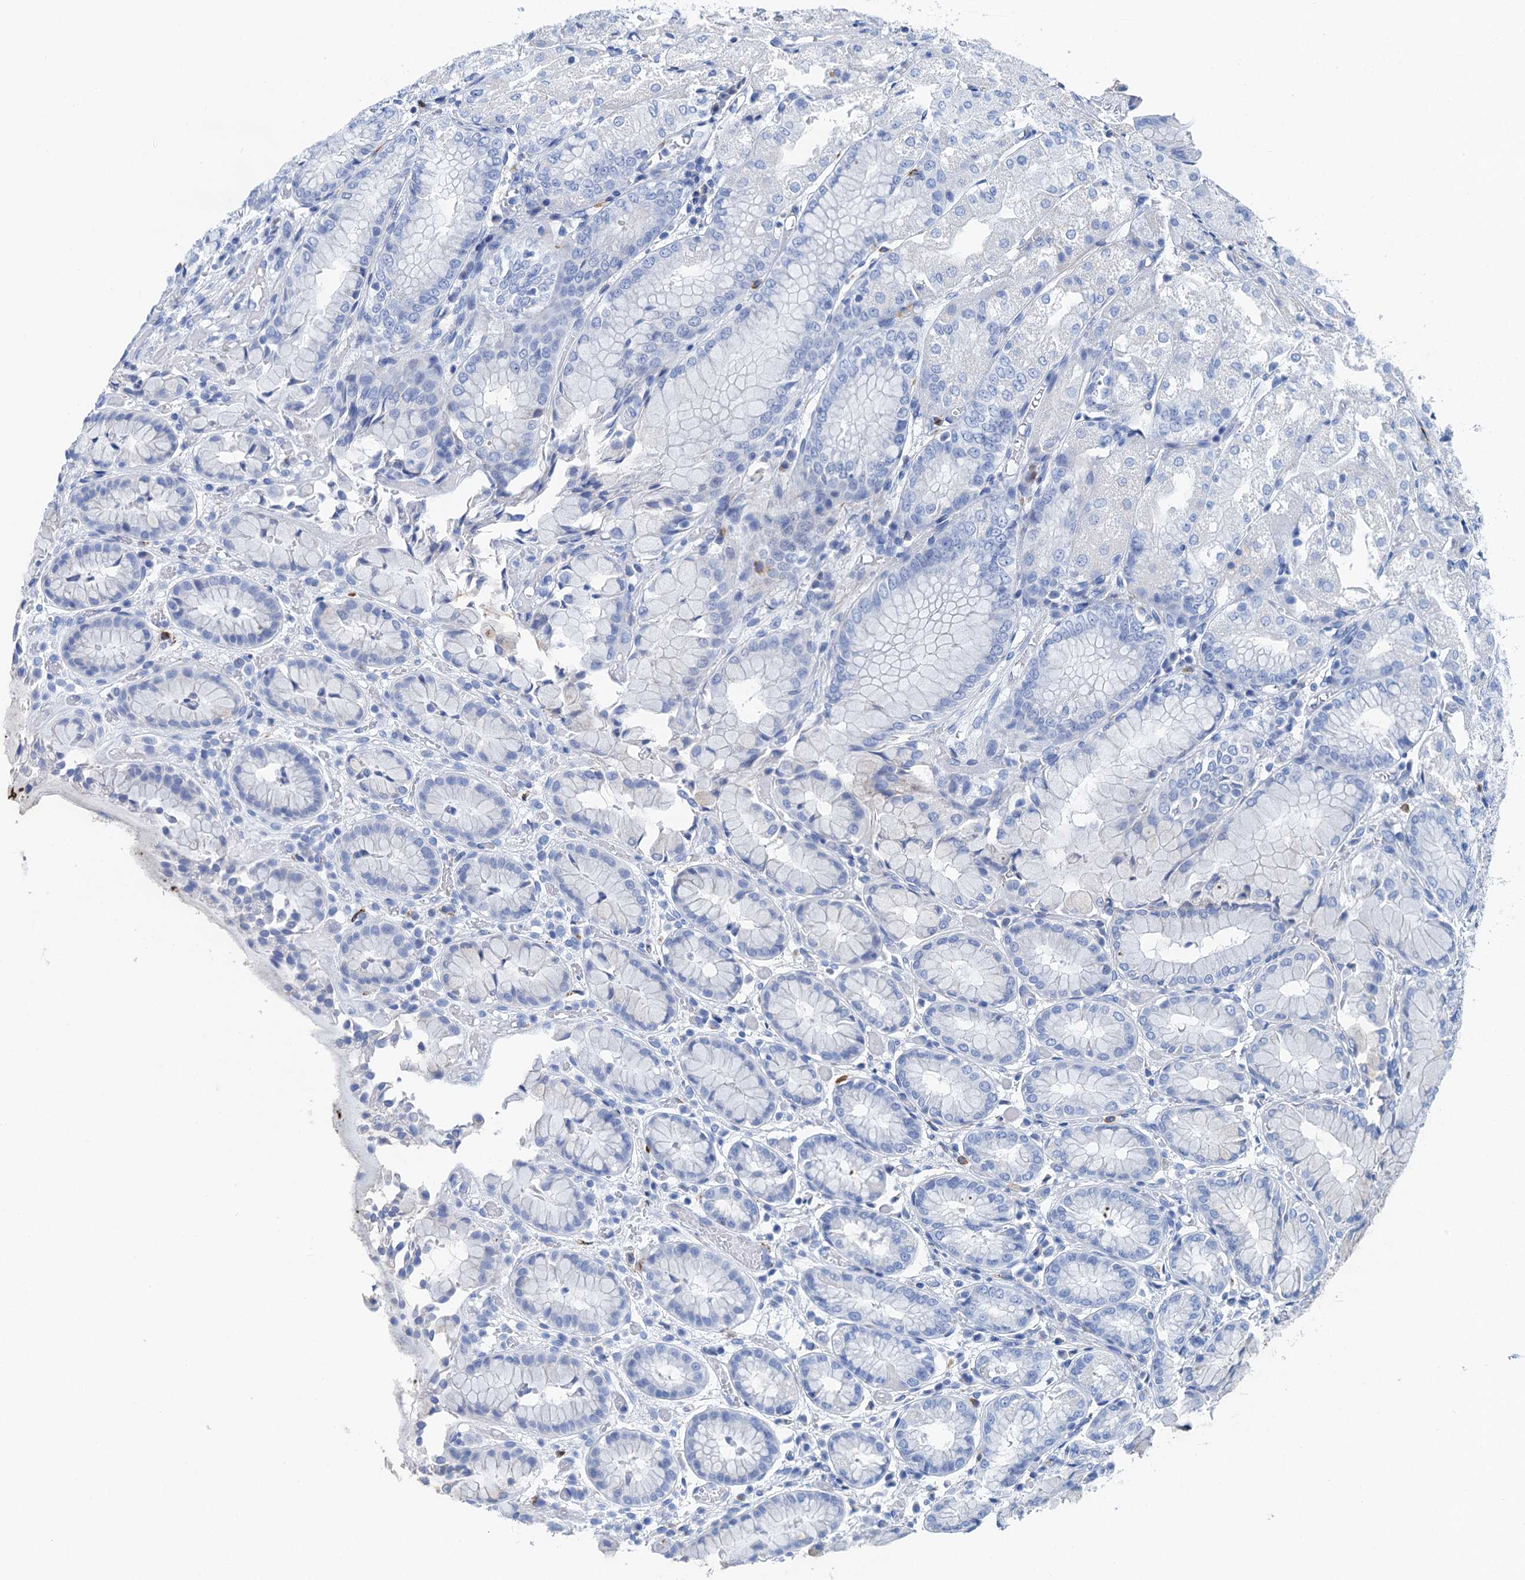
{"staining": {"intensity": "negative", "quantity": "none", "location": "none"}, "tissue": "stomach", "cell_type": "Glandular cells", "image_type": "normal", "snomed": [{"axis": "morphology", "description": "Normal tissue, NOS"}, {"axis": "topography", "description": "Stomach, upper"}], "caption": "High power microscopy micrograph of an IHC histopathology image of unremarkable stomach, revealing no significant expression in glandular cells. (Immunohistochemistry, brightfield microscopy, high magnification).", "gene": "NLRP10", "patient": {"sex": "male", "age": 72}}